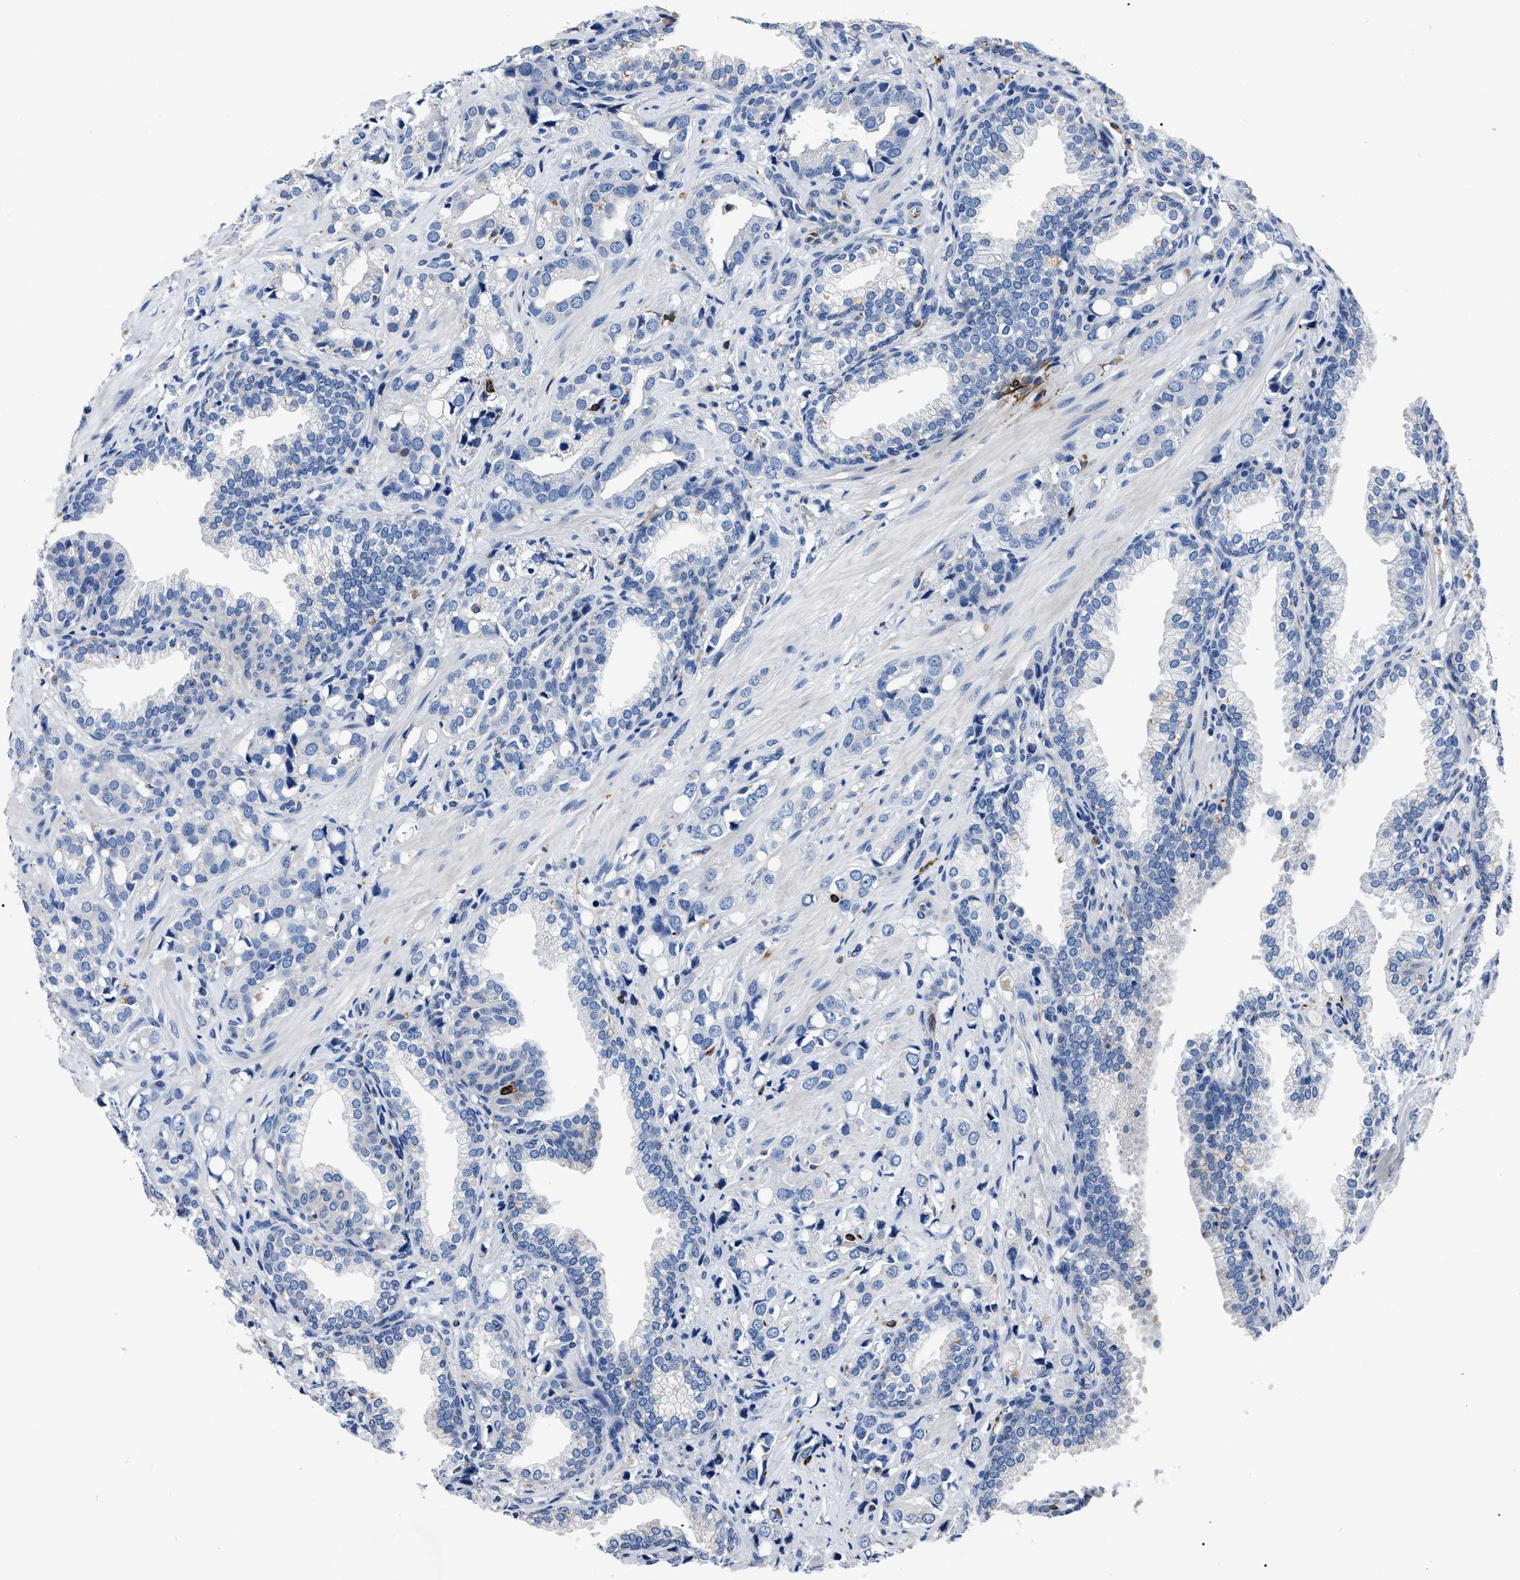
{"staining": {"intensity": "negative", "quantity": "none", "location": "none"}, "tissue": "prostate cancer", "cell_type": "Tumor cells", "image_type": "cancer", "snomed": [{"axis": "morphology", "description": "Adenocarcinoma, High grade"}, {"axis": "topography", "description": "Prostate"}], "caption": "There is no significant expression in tumor cells of adenocarcinoma (high-grade) (prostate).", "gene": "OR10G3", "patient": {"sex": "male", "age": 52}}